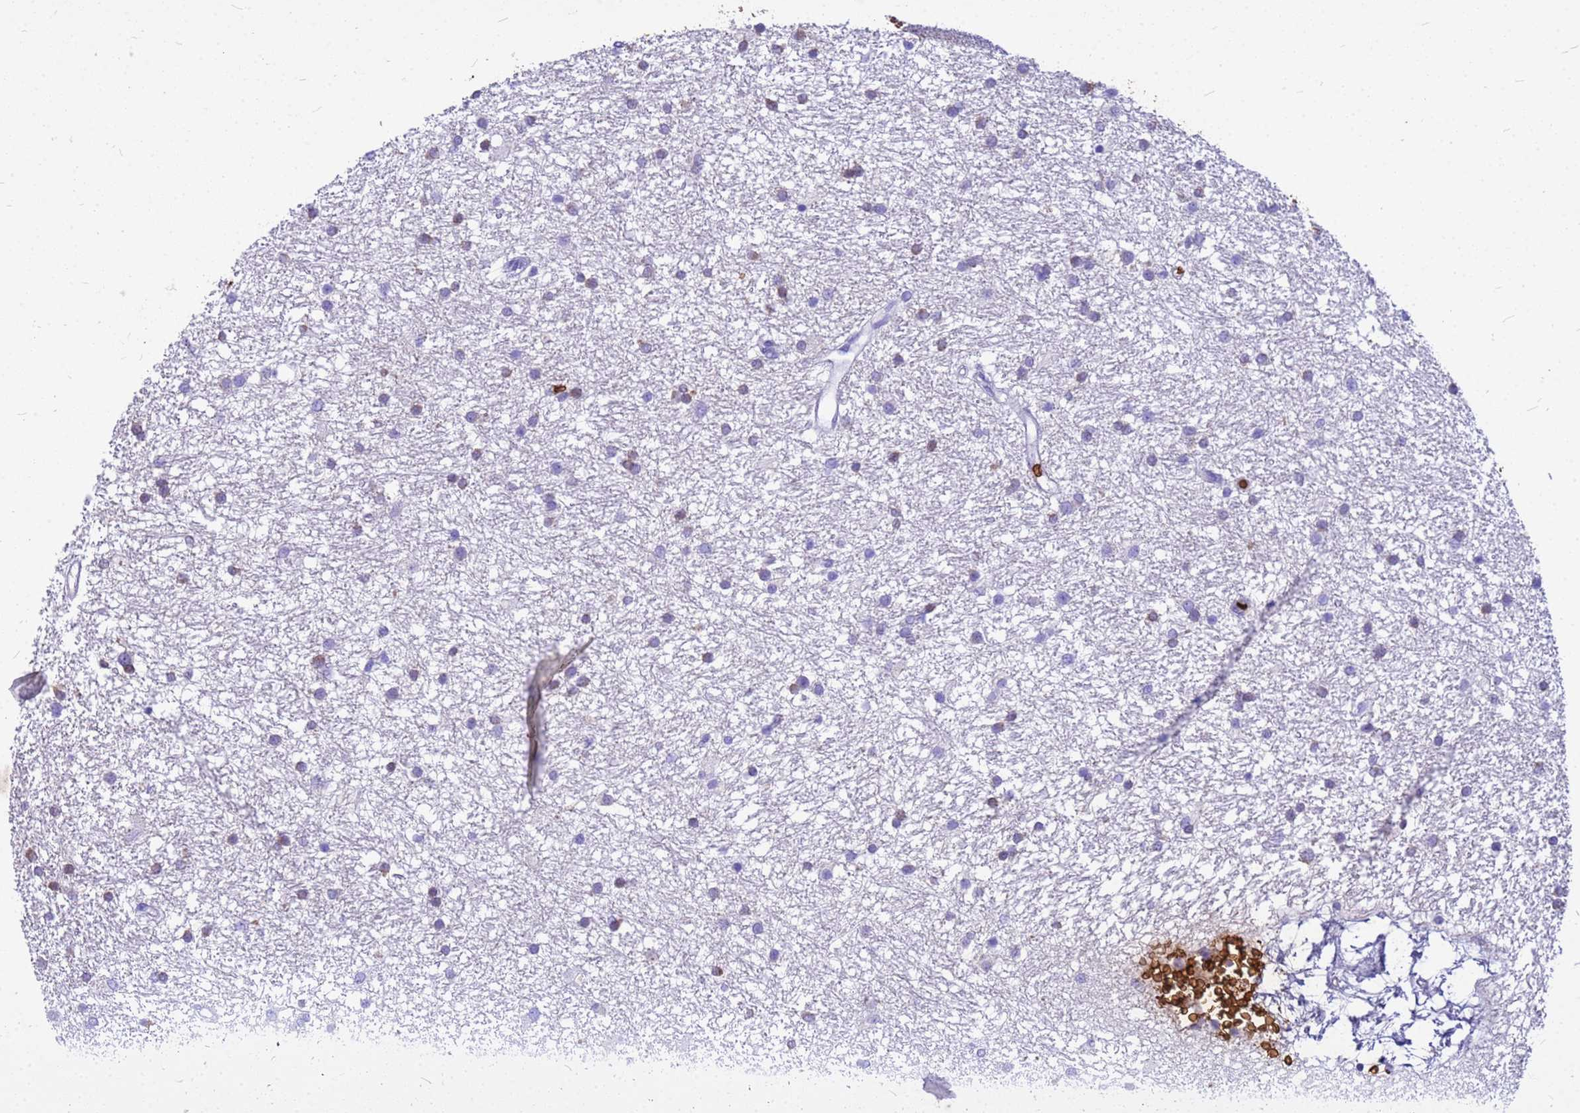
{"staining": {"intensity": "negative", "quantity": "none", "location": "none"}, "tissue": "glioma", "cell_type": "Tumor cells", "image_type": "cancer", "snomed": [{"axis": "morphology", "description": "Glioma, malignant, High grade"}, {"axis": "topography", "description": "Brain"}], "caption": "Tumor cells show no significant staining in malignant glioma (high-grade).", "gene": "HBA2", "patient": {"sex": "male", "age": 77}}